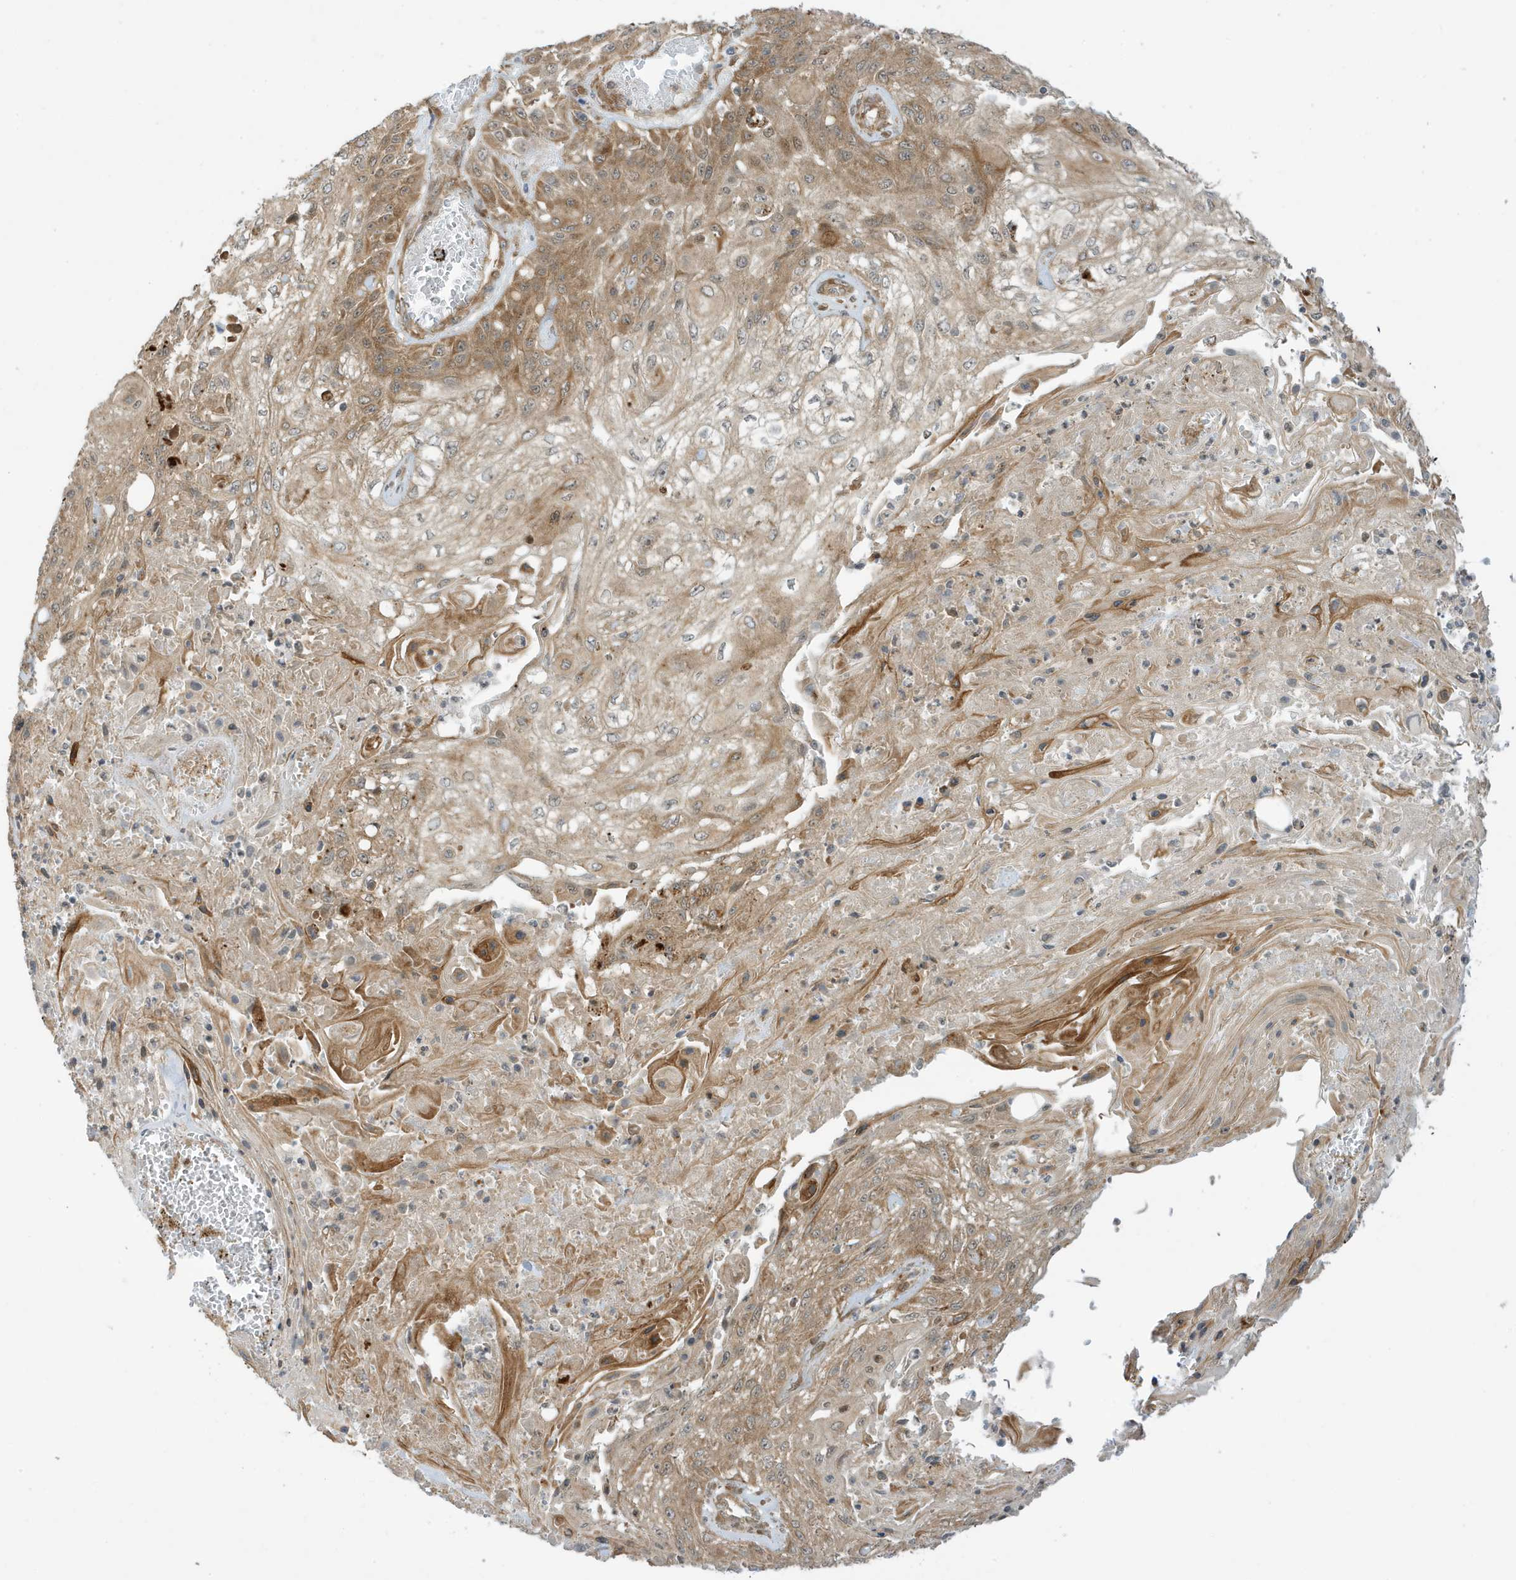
{"staining": {"intensity": "moderate", "quantity": "25%-75%", "location": "cytoplasmic/membranous"}, "tissue": "skin cancer", "cell_type": "Tumor cells", "image_type": "cancer", "snomed": [{"axis": "morphology", "description": "Squamous cell carcinoma, NOS"}, {"axis": "morphology", "description": "Squamous cell carcinoma, metastatic, NOS"}, {"axis": "topography", "description": "Skin"}, {"axis": "topography", "description": "Lymph node"}], "caption": "About 25%-75% of tumor cells in human skin cancer (squamous cell carcinoma) exhibit moderate cytoplasmic/membranous protein expression as visualized by brown immunohistochemical staining.", "gene": "DHX36", "patient": {"sex": "male", "age": 75}}